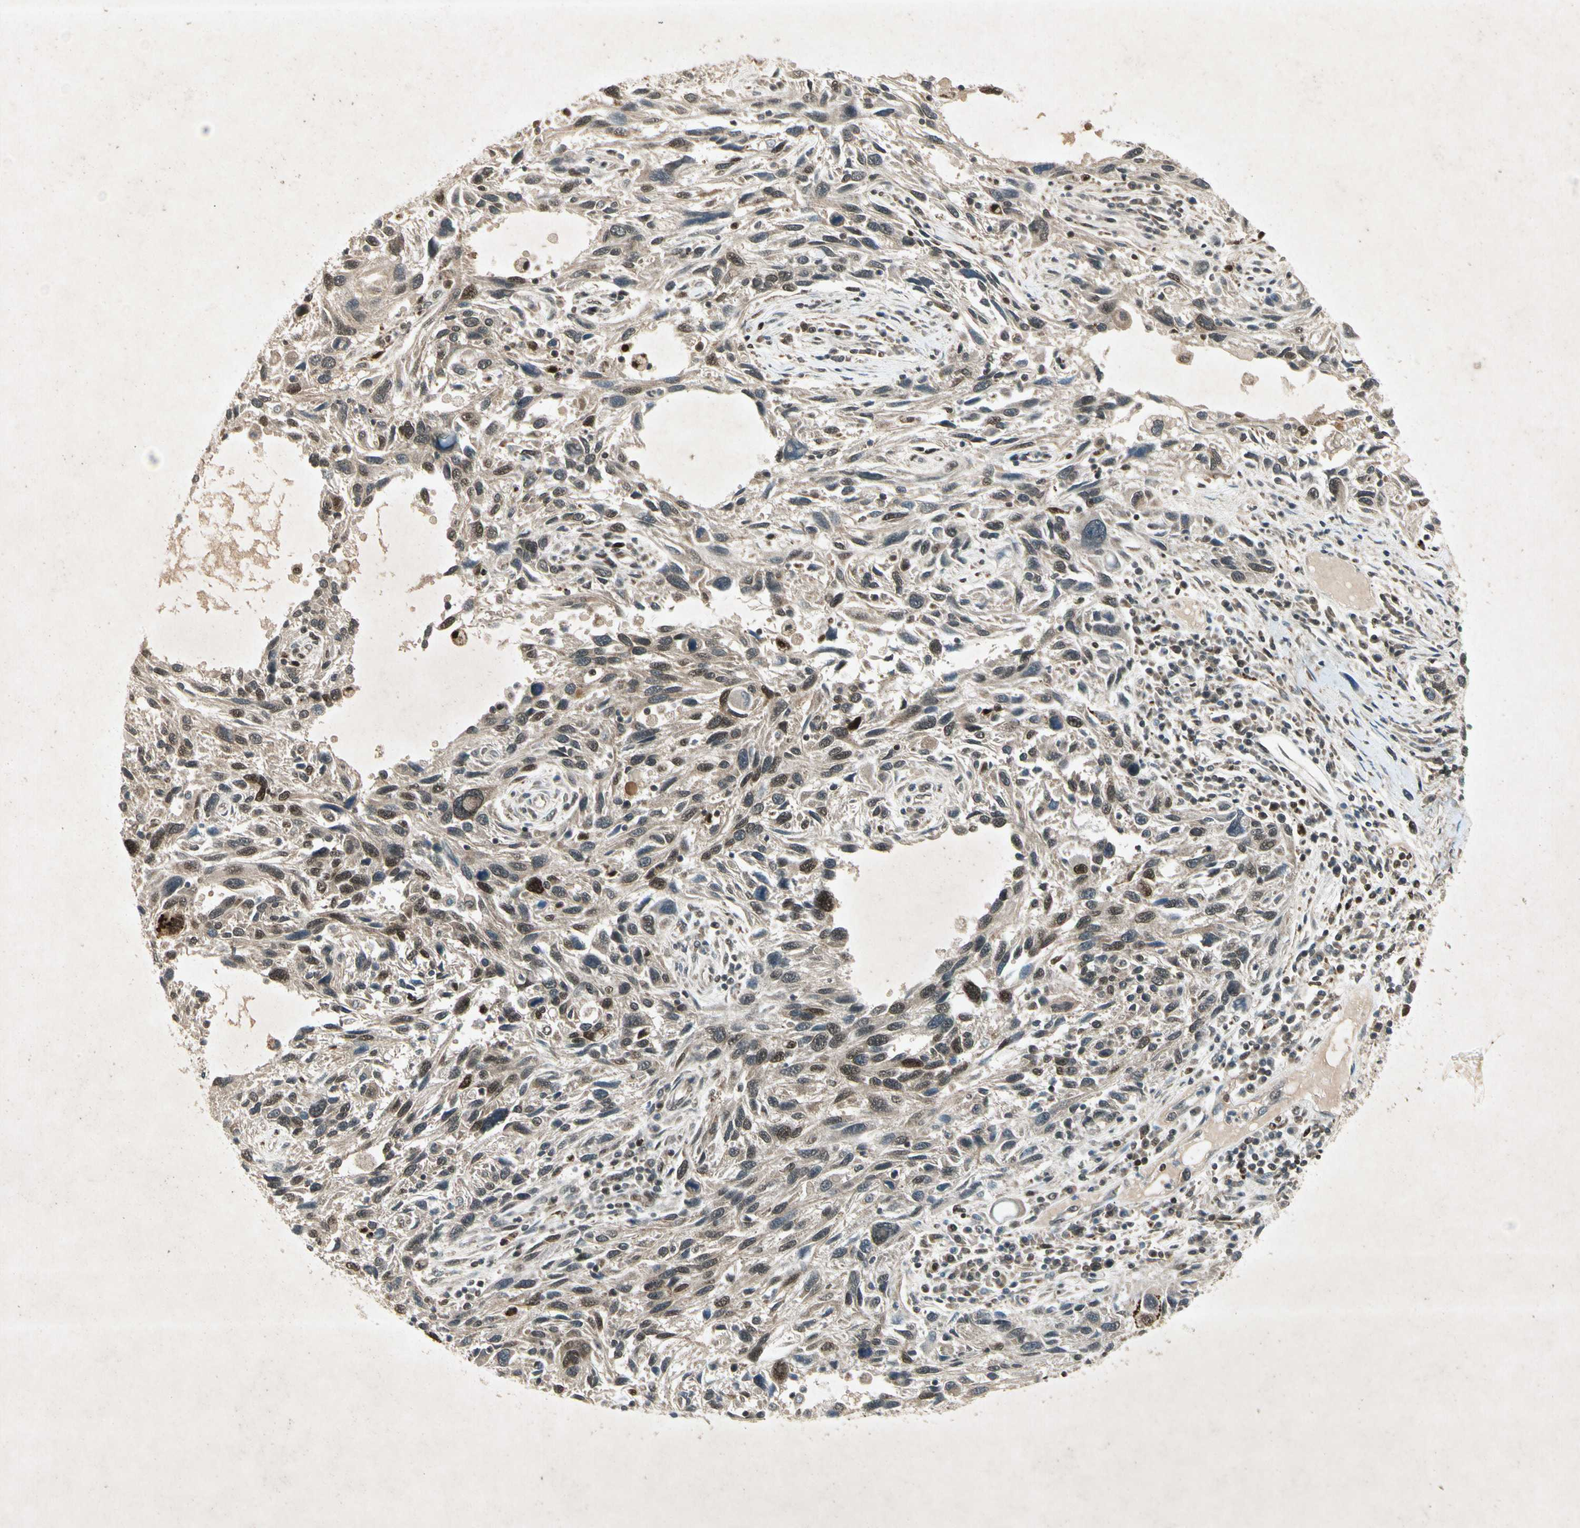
{"staining": {"intensity": "moderate", "quantity": "25%-75%", "location": "nuclear"}, "tissue": "melanoma", "cell_type": "Tumor cells", "image_type": "cancer", "snomed": [{"axis": "morphology", "description": "Malignant melanoma, NOS"}, {"axis": "topography", "description": "Skin"}], "caption": "This is an image of IHC staining of melanoma, which shows moderate staining in the nuclear of tumor cells.", "gene": "RNF43", "patient": {"sex": "male", "age": 53}}